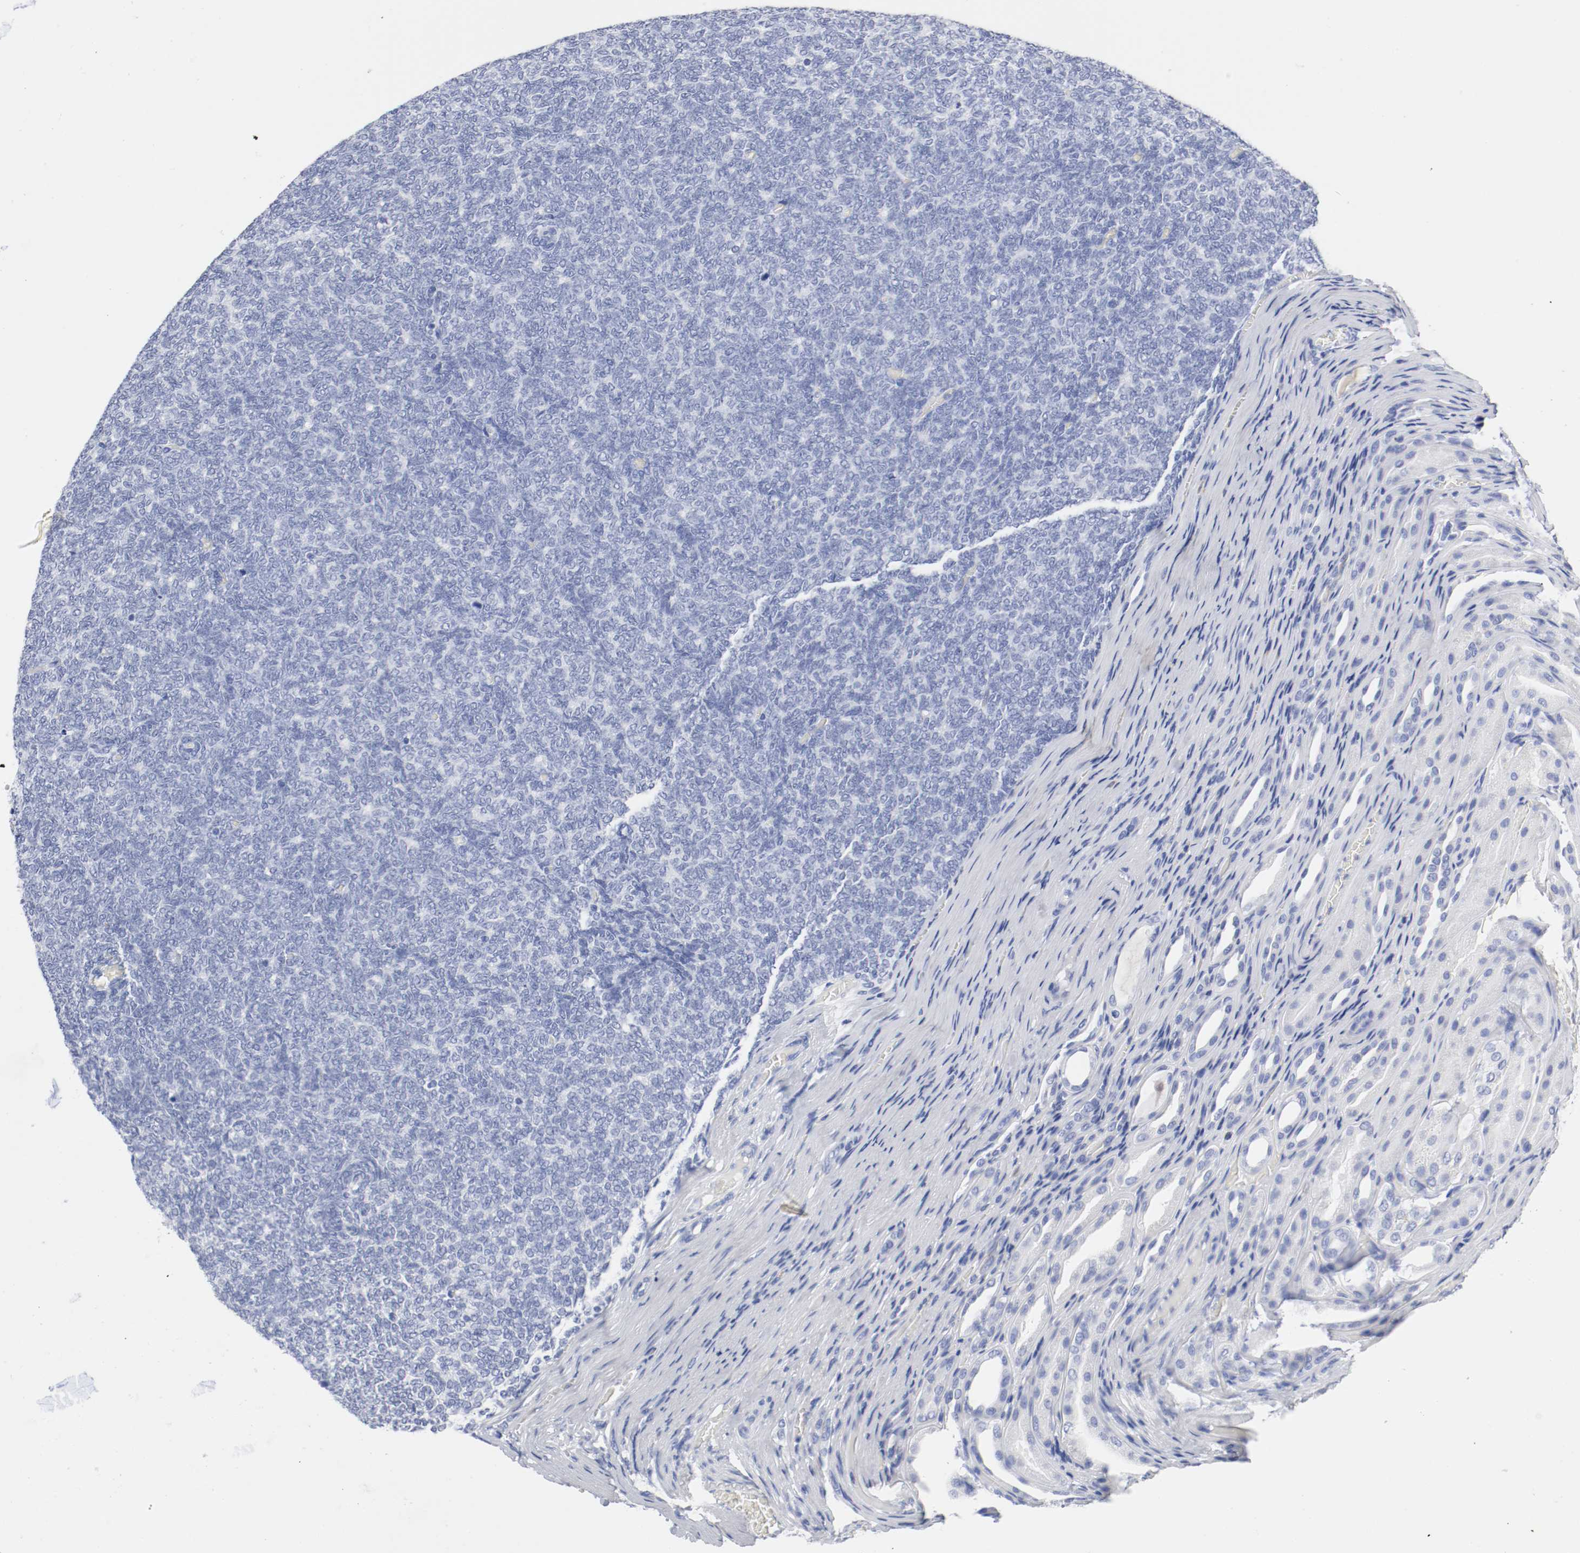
{"staining": {"intensity": "negative", "quantity": "none", "location": "none"}, "tissue": "renal cancer", "cell_type": "Tumor cells", "image_type": "cancer", "snomed": [{"axis": "morphology", "description": "Neoplasm, malignant, NOS"}, {"axis": "topography", "description": "Kidney"}], "caption": "High magnification brightfield microscopy of neoplasm (malignant) (renal) stained with DAB (brown) and counterstained with hematoxylin (blue): tumor cells show no significant staining.", "gene": "GAD1", "patient": {"sex": "male", "age": 28}}